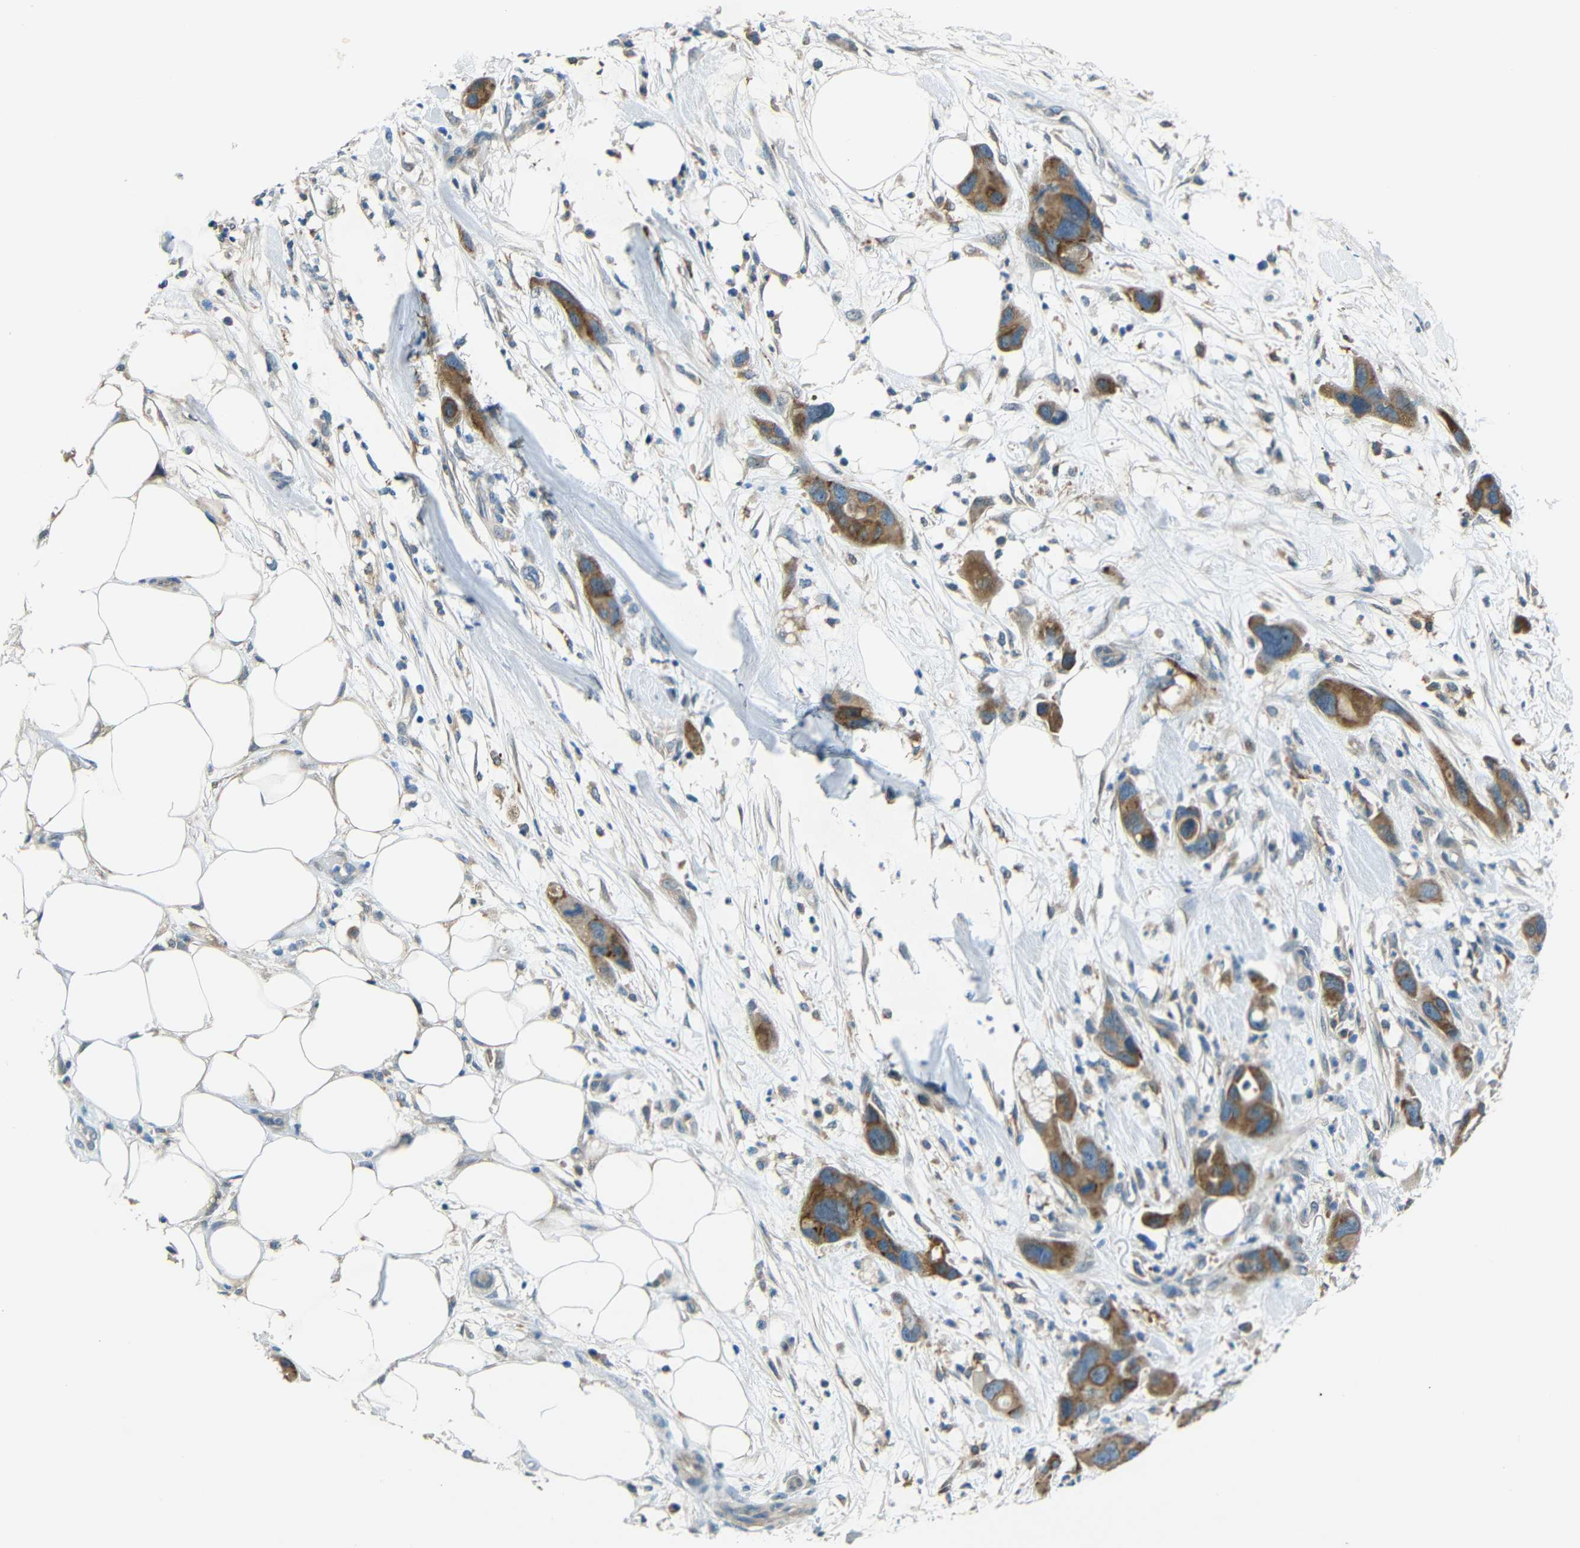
{"staining": {"intensity": "moderate", "quantity": ">75%", "location": "cytoplasmic/membranous"}, "tissue": "pancreatic cancer", "cell_type": "Tumor cells", "image_type": "cancer", "snomed": [{"axis": "morphology", "description": "Adenocarcinoma, NOS"}, {"axis": "topography", "description": "Pancreas"}], "caption": "IHC photomicrograph of human pancreatic adenocarcinoma stained for a protein (brown), which shows medium levels of moderate cytoplasmic/membranous expression in approximately >75% of tumor cells.", "gene": "ANKRD22", "patient": {"sex": "female", "age": 71}}